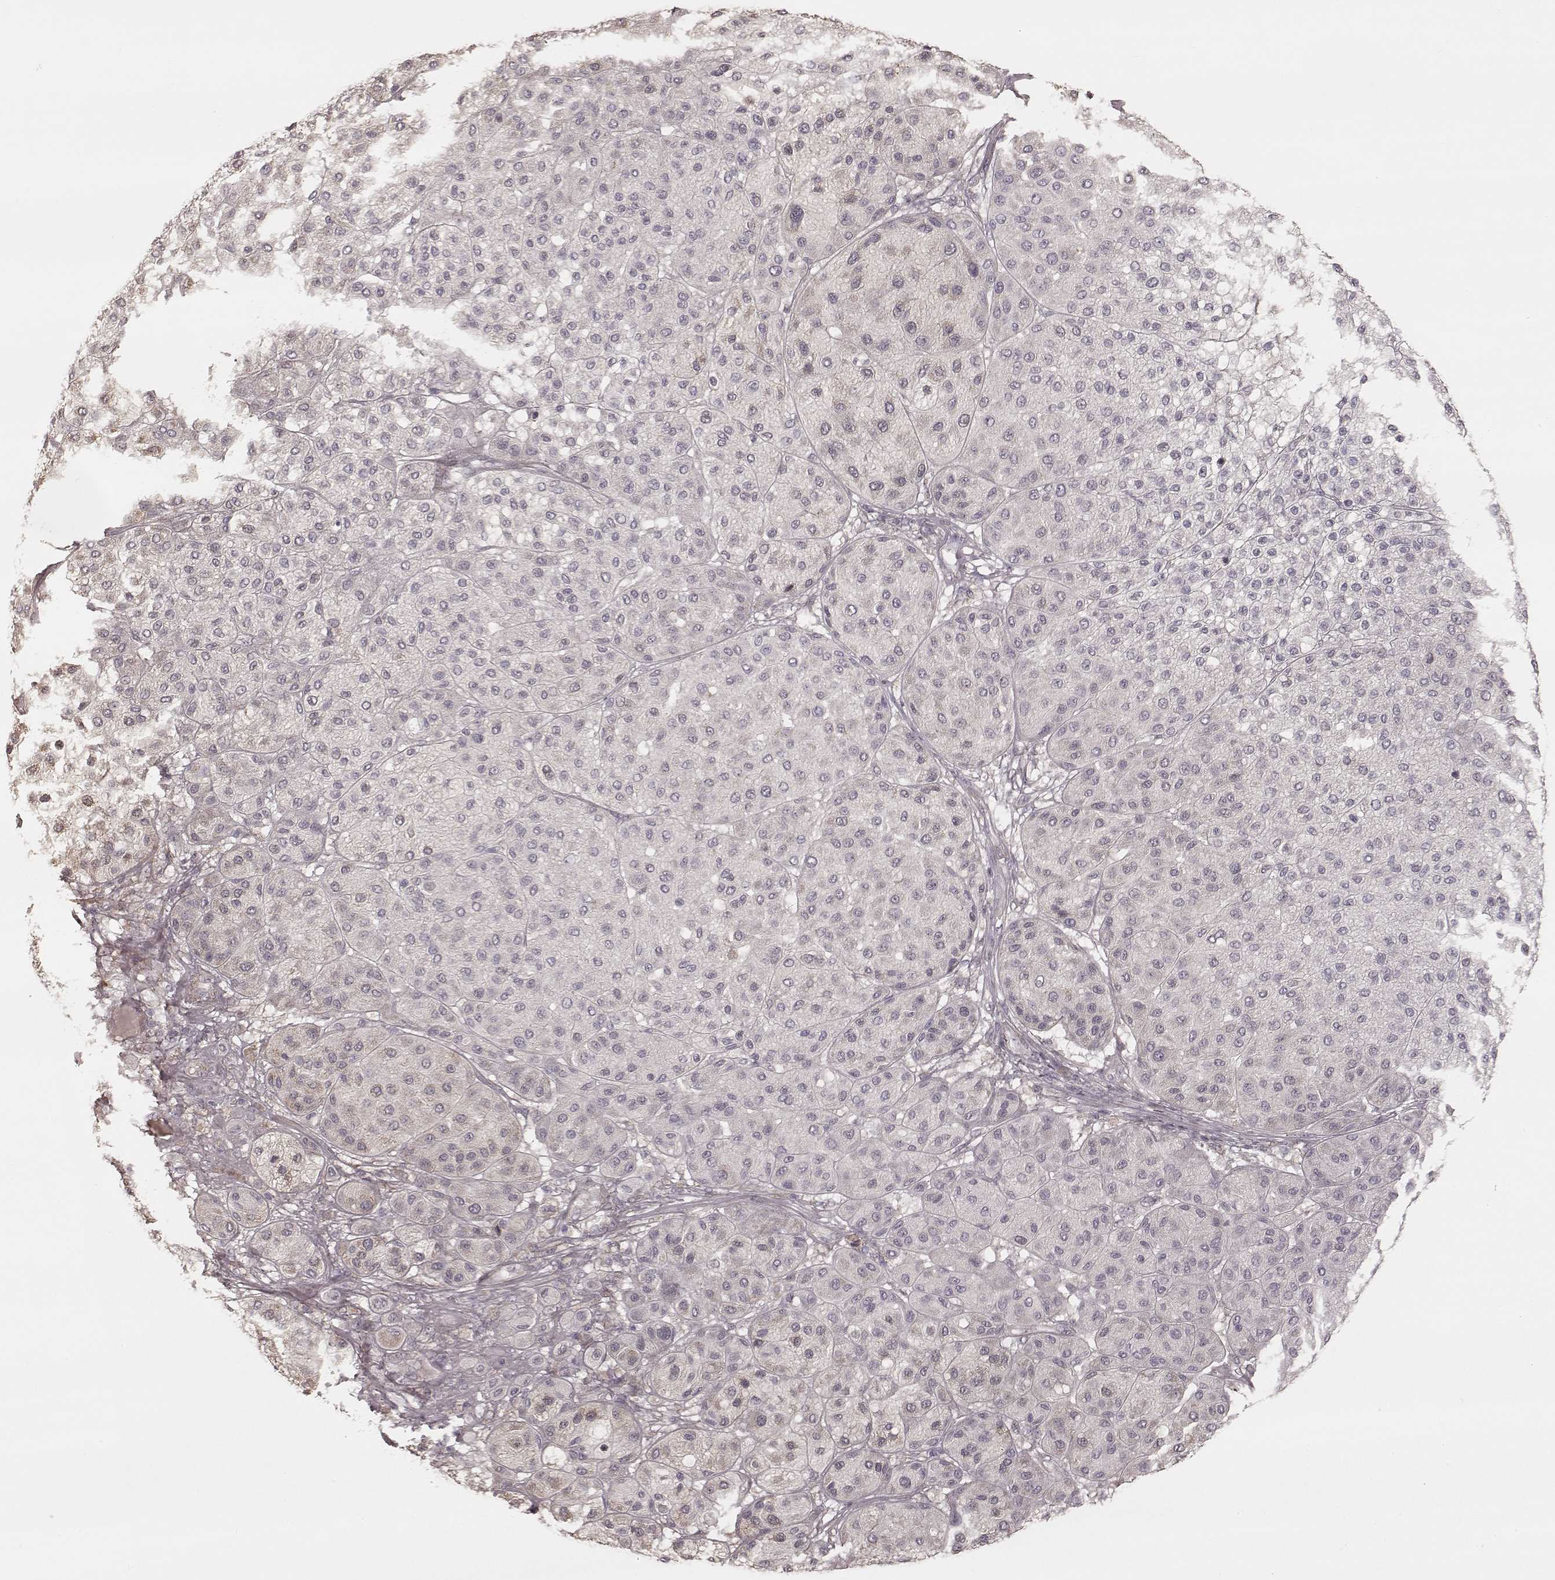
{"staining": {"intensity": "negative", "quantity": "none", "location": "none"}, "tissue": "melanoma", "cell_type": "Tumor cells", "image_type": "cancer", "snomed": [{"axis": "morphology", "description": "Malignant melanoma, Metastatic site"}, {"axis": "topography", "description": "Smooth muscle"}], "caption": "High magnification brightfield microscopy of melanoma stained with DAB (3,3'-diaminobenzidine) (brown) and counterstained with hematoxylin (blue): tumor cells show no significant staining. Brightfield microscopy of immunohistochemistry stained with DAB (3,3'-diaminobenzidine) (brown) and hematoxylin (blue), captured at high magnification.", "gene": "KCNJ9", "patient": {"sex": "male", "age": 41}}